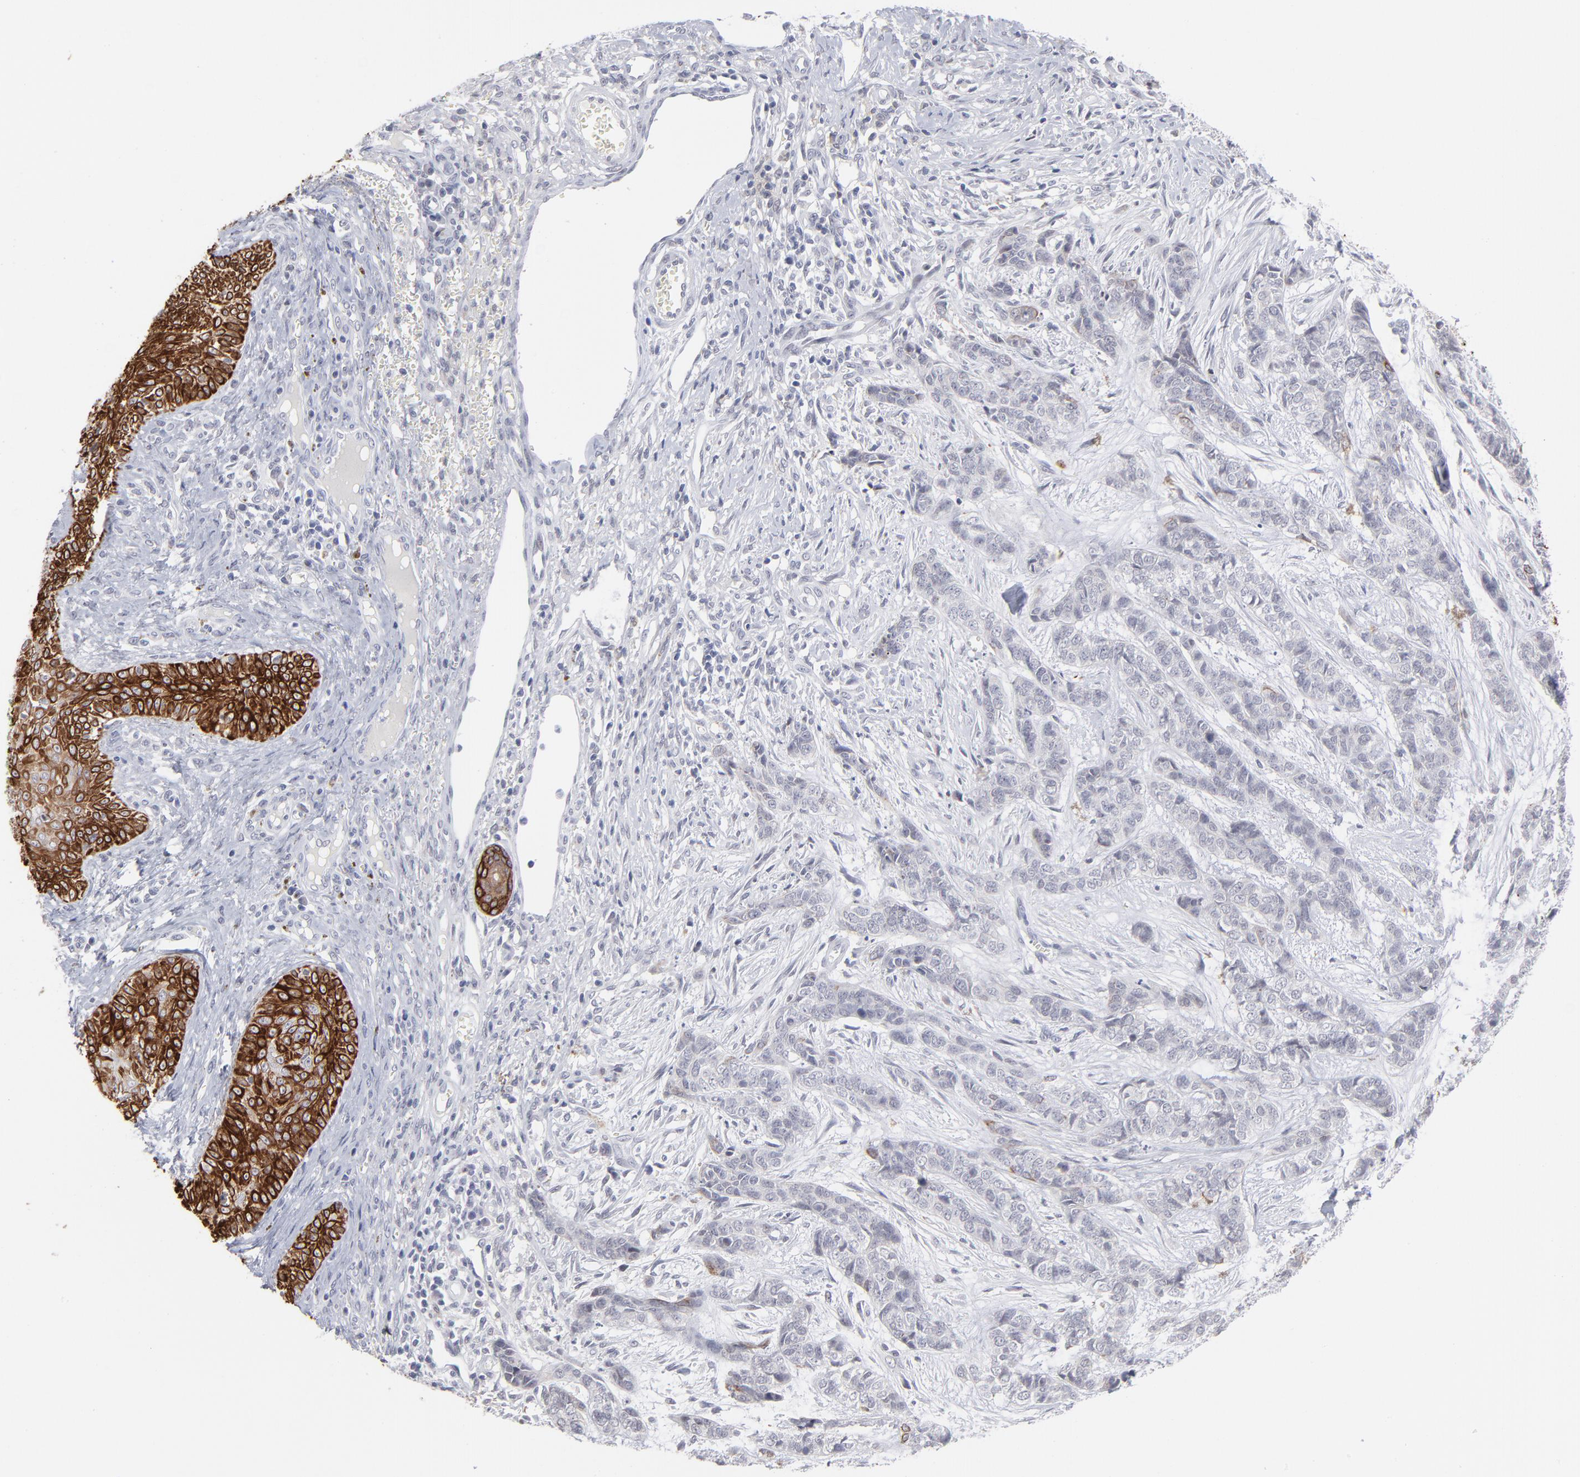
{"staining": {"intensity": "negative", "quantity": "none", "location": "none"}, "tissue": "skin cancer", "cell_type": "Tumor cells", "image_type": "cancer", "snomed": [{"axis": "morphology", "description": "Basal cell carcinoma"}, {"axis": "topography", "description": "Skin"}], "caption": "Photomicrograph shows no protein positivity in tumor cells of basal cell carcinoma (skin) tissue.", "gene": "CCR2", "patient": {"sex": "female", "age": 64}}